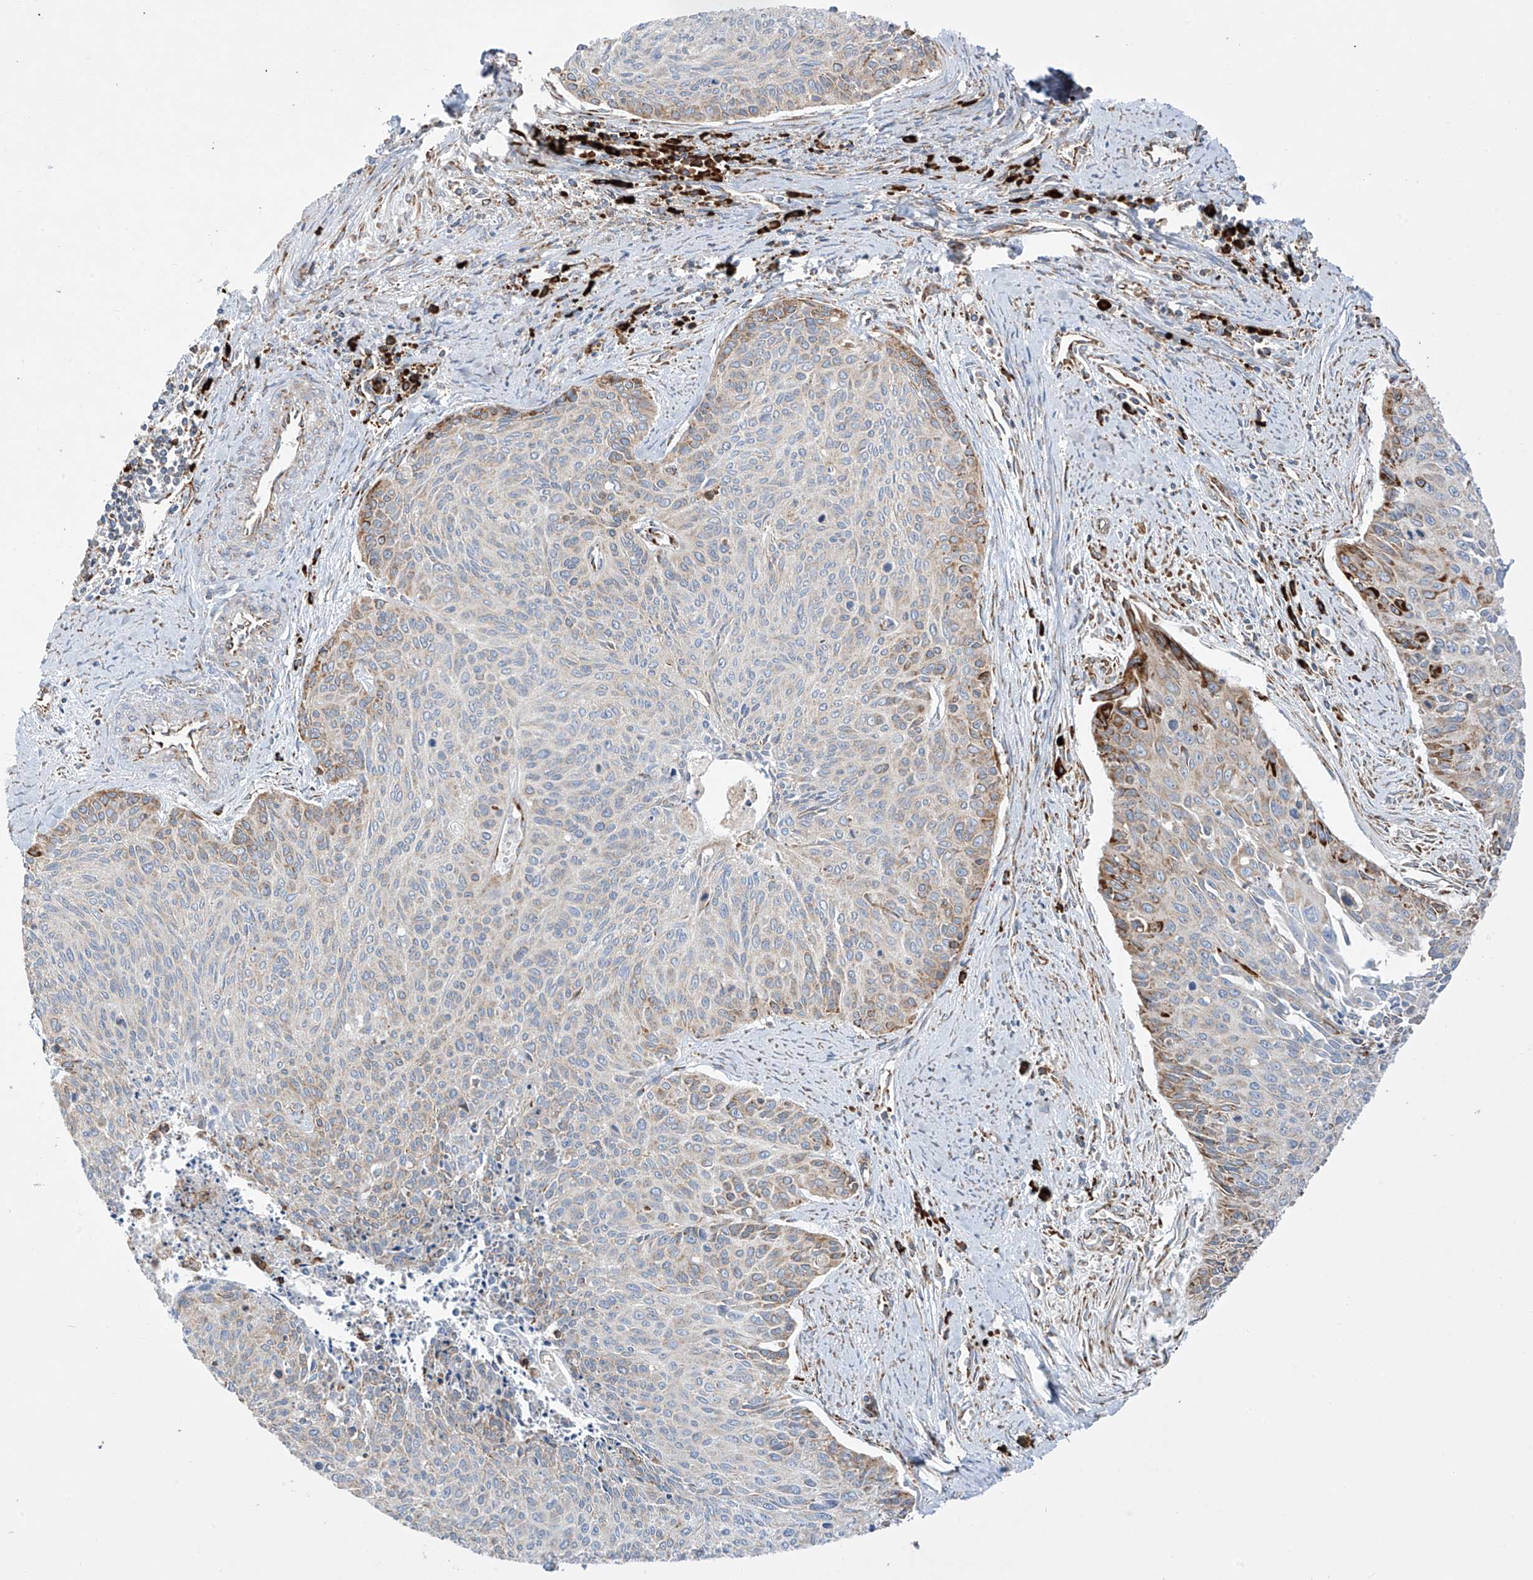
{"staining": {"intensity": "moderate", "quantity": "<25%", "location": "cytoplasmic/membranous"}, "tissue": "cervical cancer", "cell_type": "Tumor cells", "image_type": "cancer", "snomed": [{"axis": "morphology", "description": "Squamous cell carcinoma, NOS"}, {"axis": "topography", "description": "Cervix"}], "caption": "Moderate cytoplasmic/membranous expression for a protein is seen in about <25% of tumor cells of cervical cancer (squamous cell carcinoma) using IHC.", "gene": "MX1", "patient": {"sex": "female", "age": 55}}